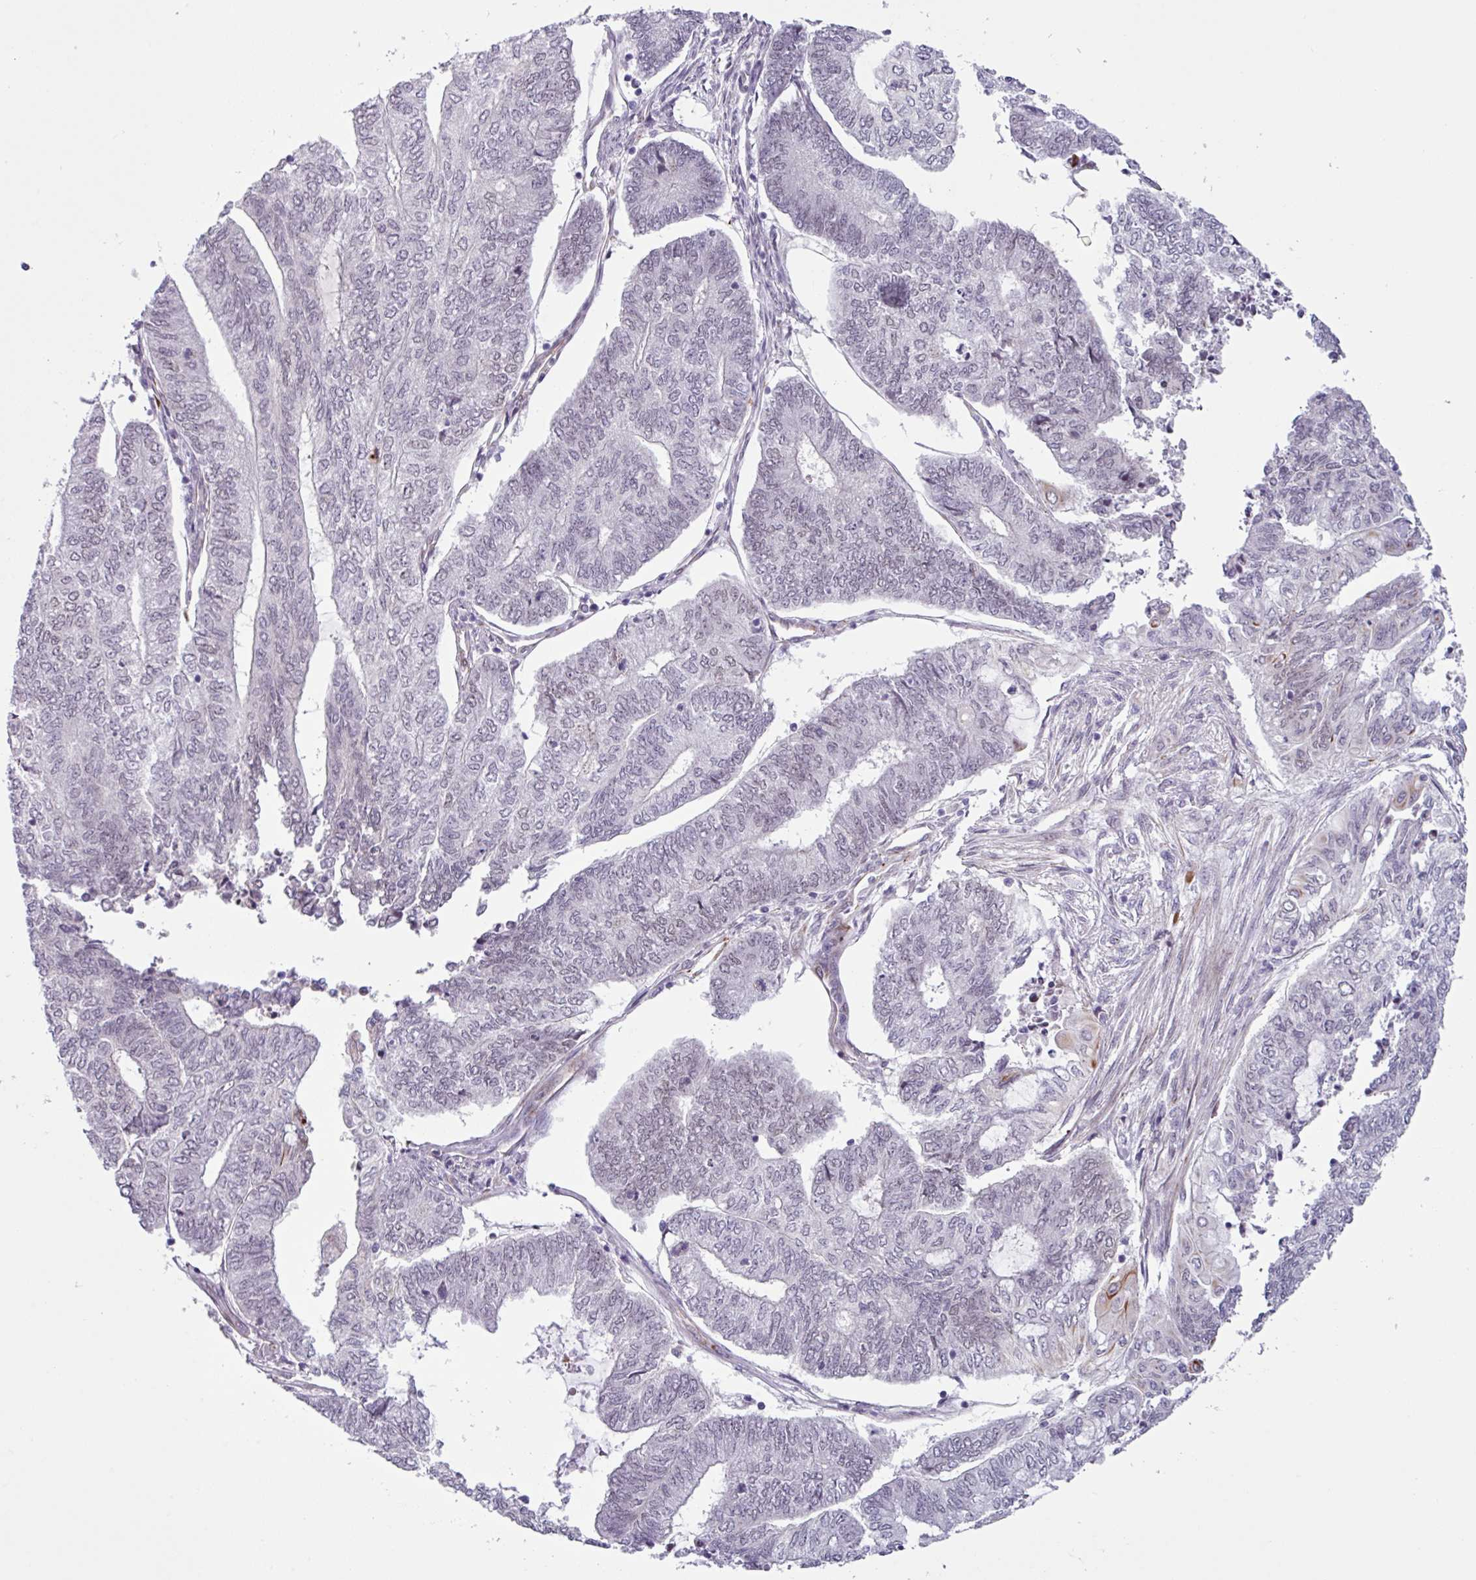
{"staining": {"intensity": "negative", "quantity": "none", "location": "none"}, "tissue": "endometrial cancer", "cell_type": "Tumor cells", "image_type": "cancer", "snomed": [{"axis": "morphology", "description": "Adenocarcinoma, NOS"}, {"axis": "topography", "description": "Uterus"}, {"axis": "topography", "description": "Endometrium"}], "caption": "Tumor cells are negative for protein expression in human endometrial cancer (adenocarcinoma).", "gene": "CHD3", "patient": {"sex": "female", "age": 70}}